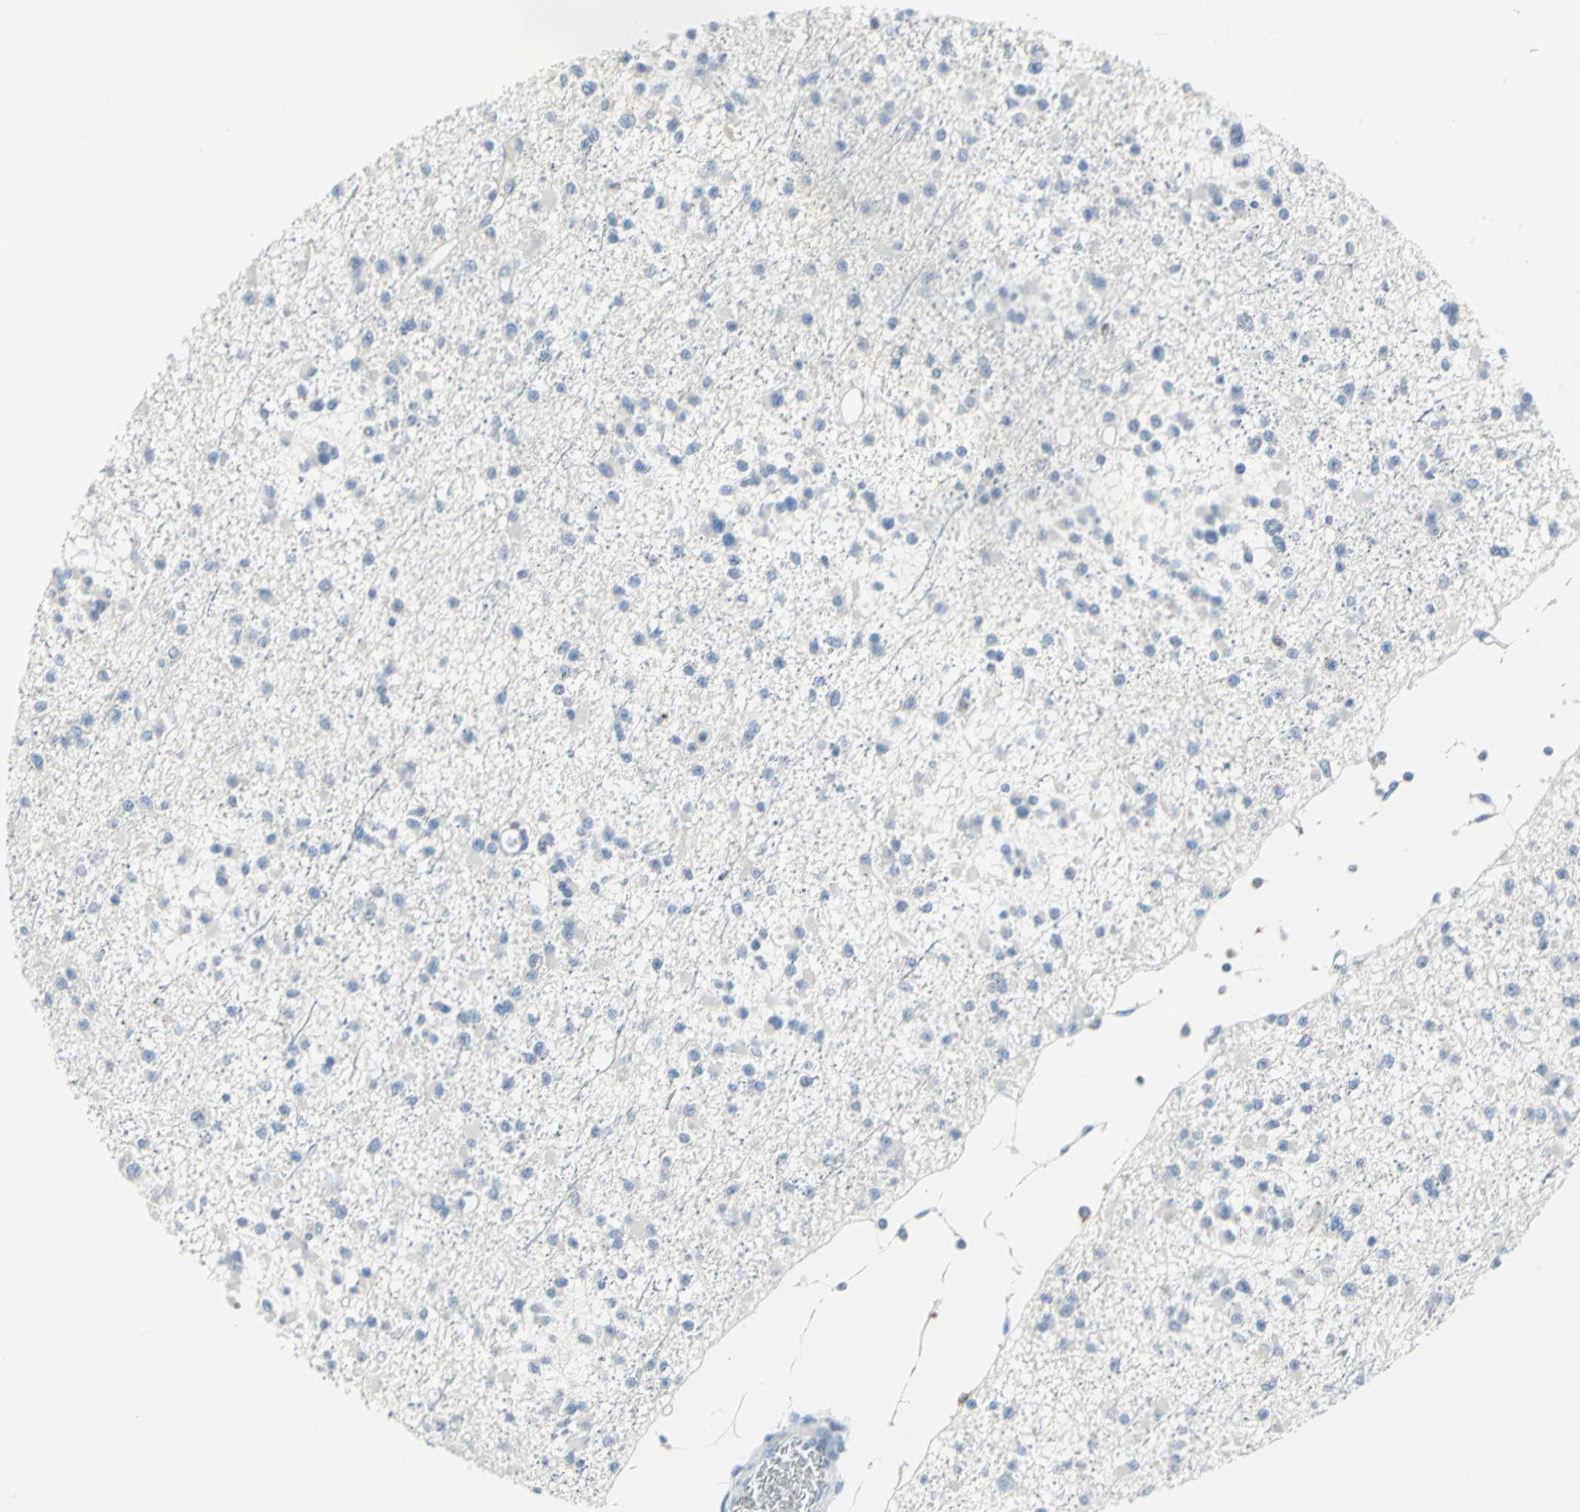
{"staining": {"intensity": "negative", "quantity": "none", "location": "none"}, "tissue": "glioma", "cell_type": "Tumor cells", "image_type": "cancer", "snomed": [{"axis": "morphology", "description": "Glioma, malignant, Low grade"}, {"axis": "topography", "description": "Brain"}], "caption": "The immunohistochemistry (IHC) image has no significant positivity in tumor cells of glioma tissue.", "gene": "MCM4", "patient": {"sex": "female", "age": 22}}